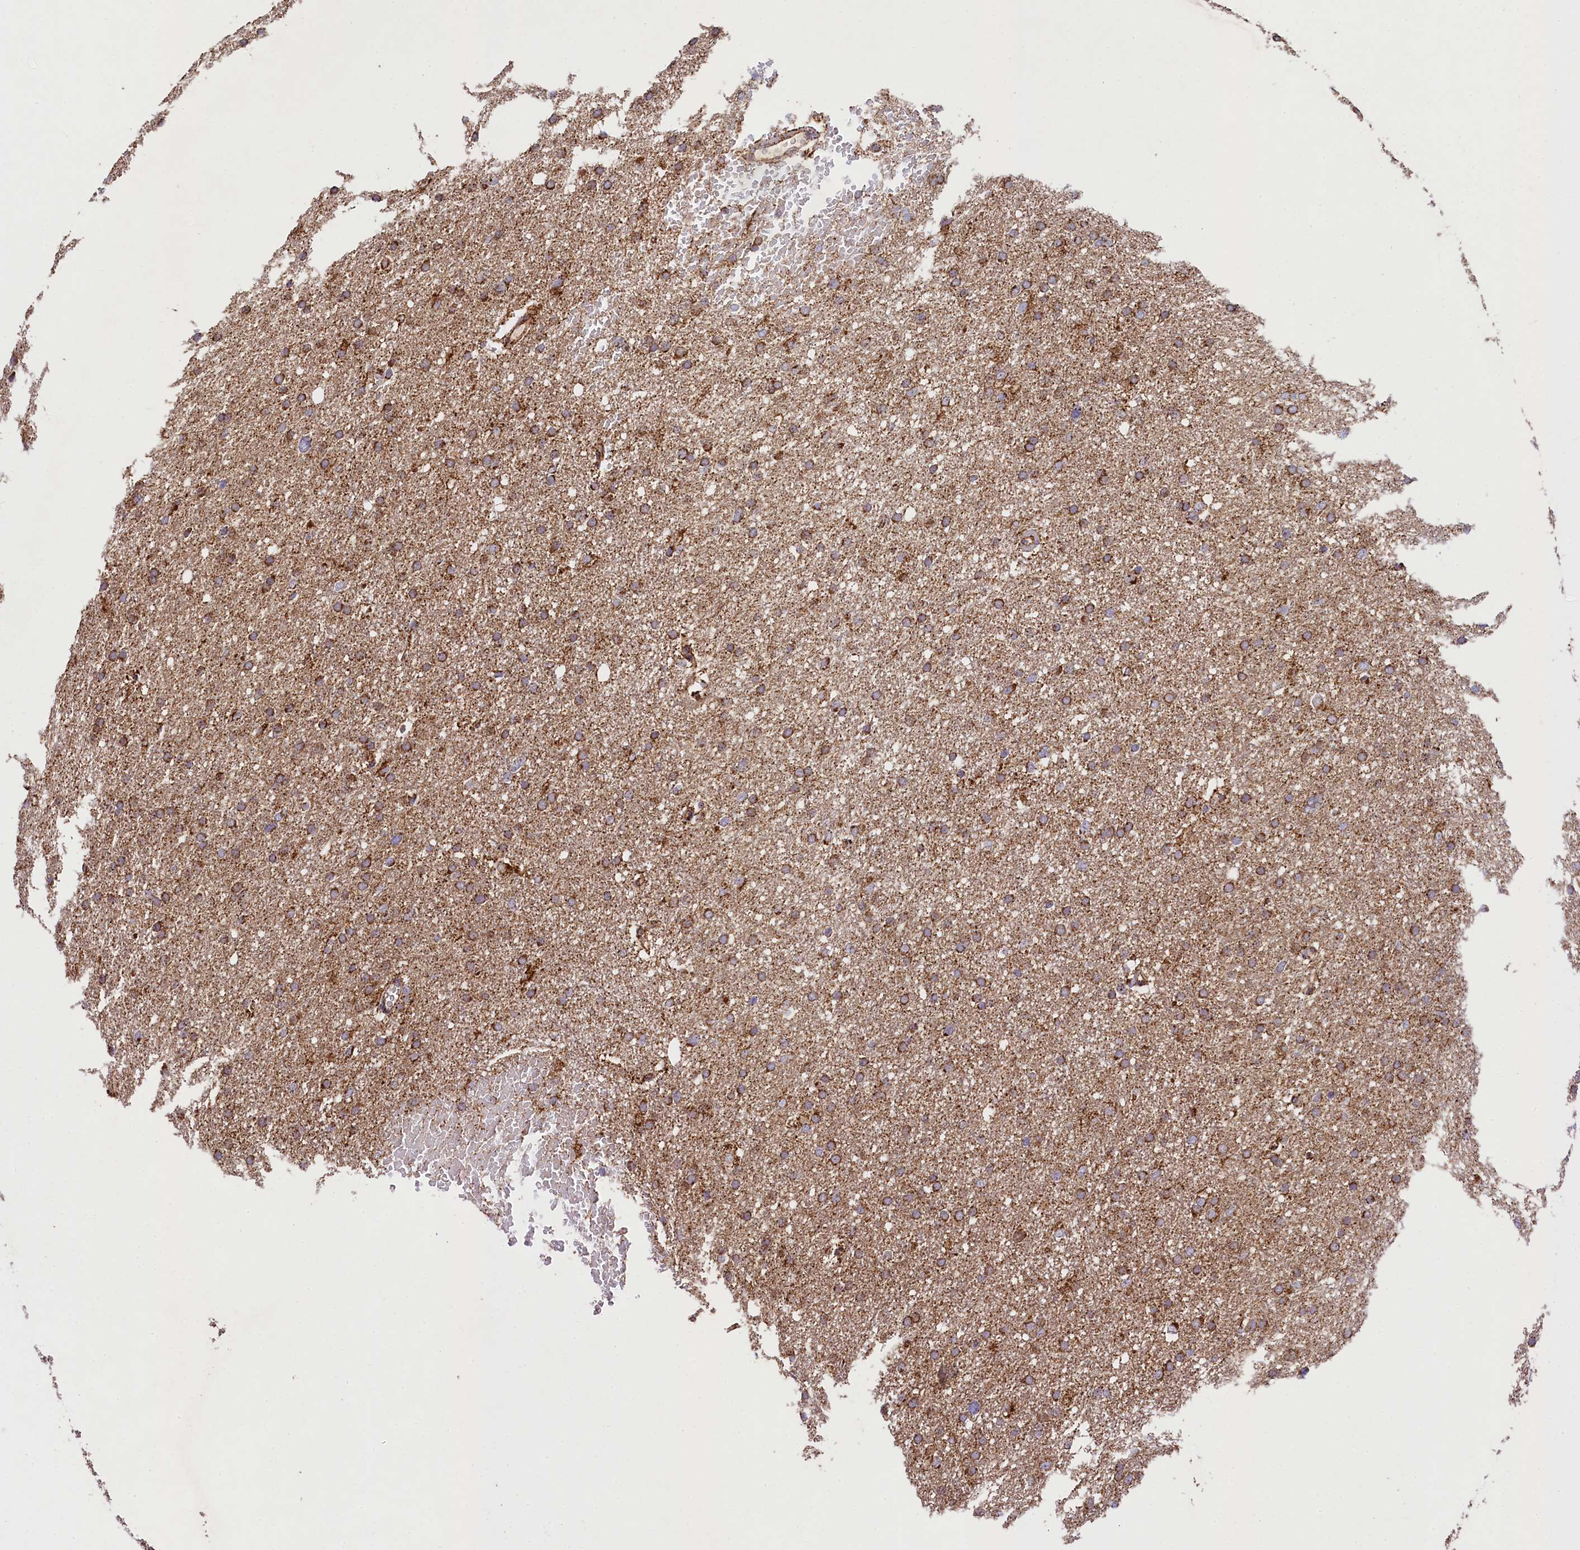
{"staining": {"intensity": "moderate", "quantity": ">75%", "location": "cytoplasmic/membranous"}, "tissue": "glioma", "cell_type": "Tumor cells", "image_type": "cancer", "snomed": [{"axis": "morphology", "description": "Glioma, malignant, High grade"}, {"axis": "topography", "description": "Cerebral cortex"}], "caption": "High-grade glioma (malignant) was stained to show a protein in brown. There is medium levels of moderate cytoplasmic/membranous staining in approximately >75% of tumor cells.", "gene": "CLYBL", "patient": {"sex": "female", "age": 36}}